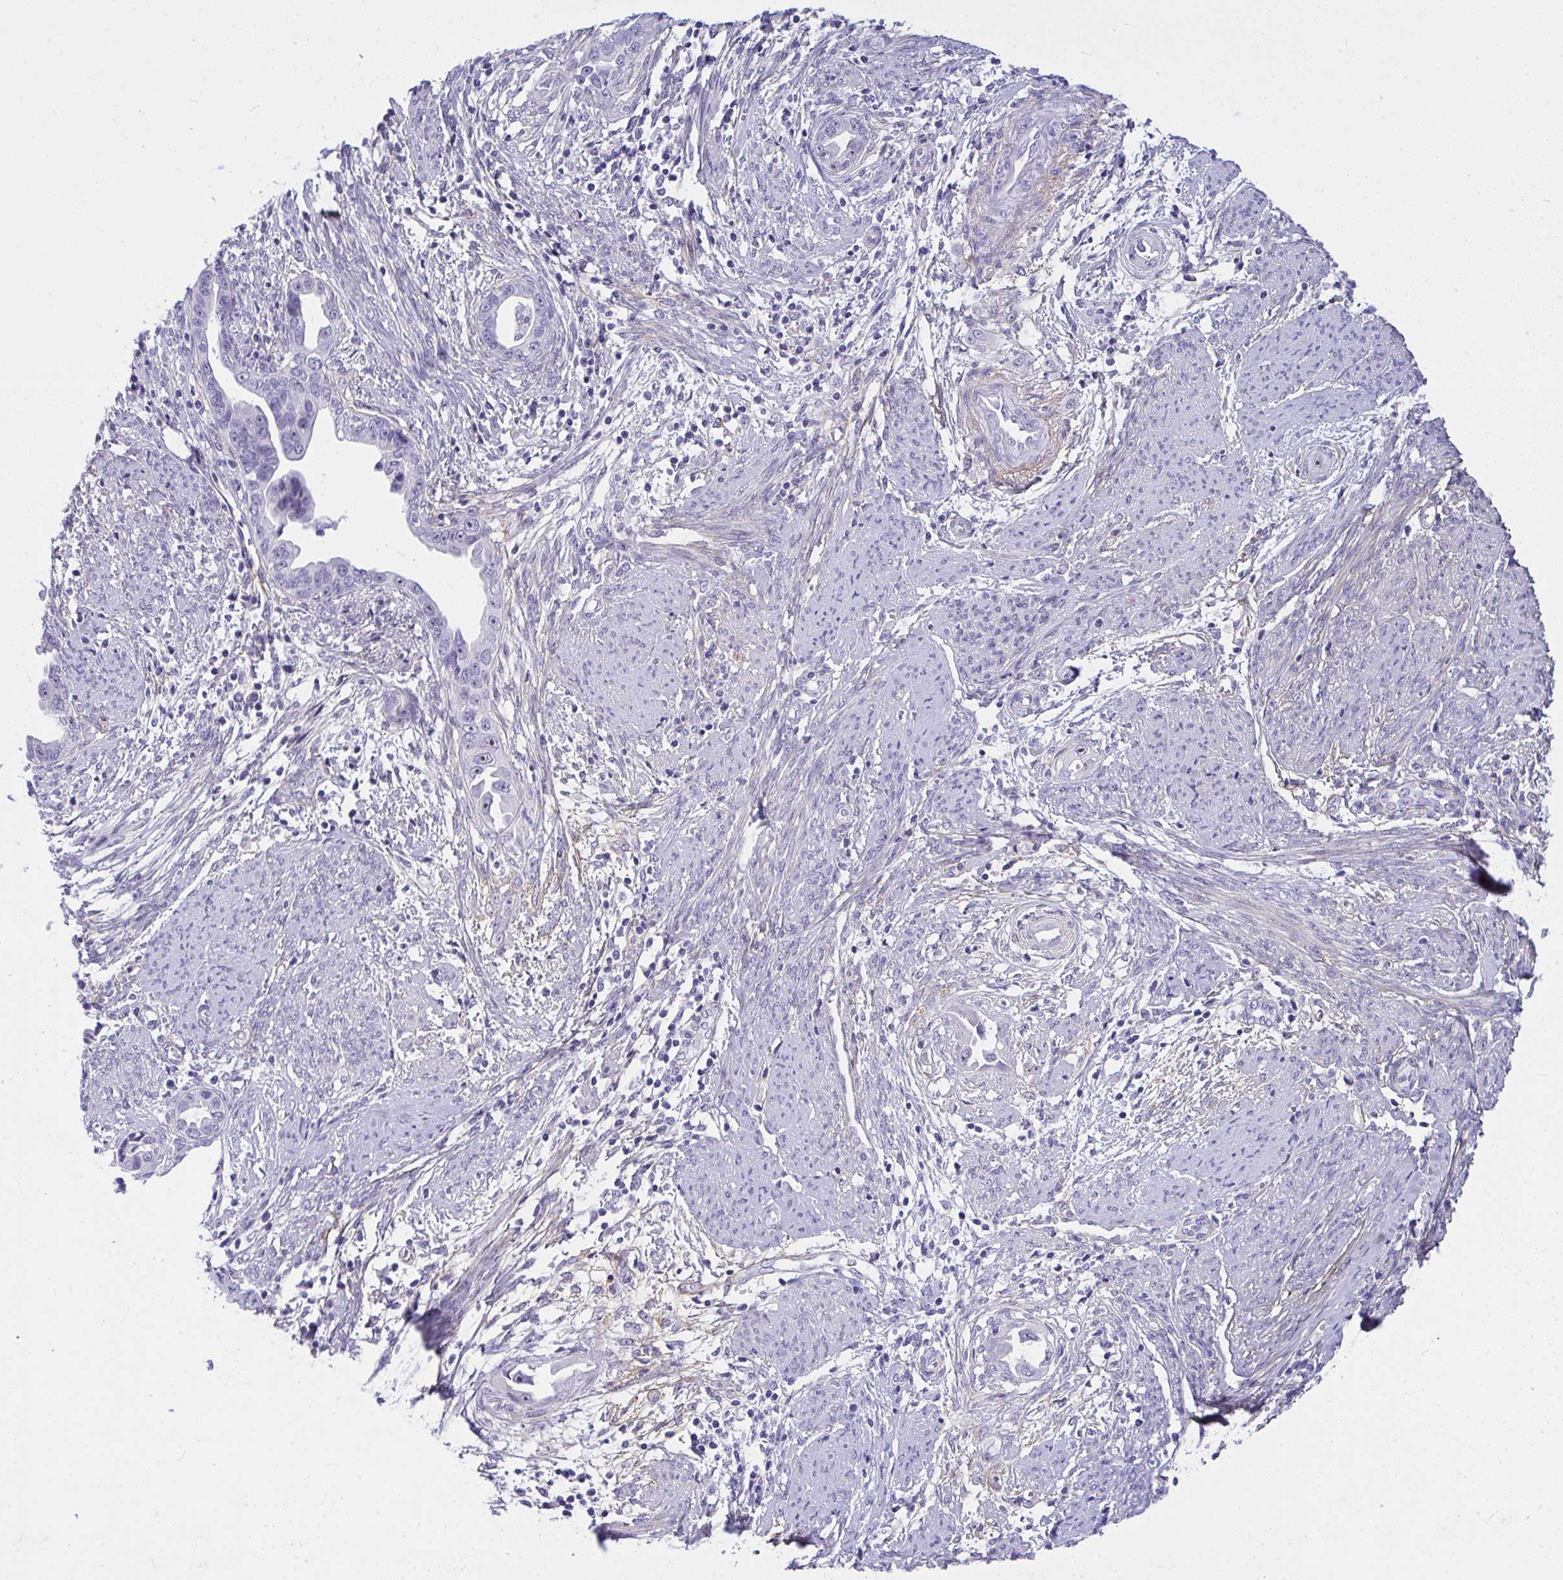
{"staining": {"intensity": "negative", "quantity": "none", "location": "none"}, "tissue": "endometrial cancer", "cell_type": "Tumor cells", "image_type": "cancer", "snomed": [{"axis": "morphology", "description": "Adenocarcinoma, NOS"}, {"axis": "topography", "description": "Endometrium"}], "caption": "DAB immunohistochemical staining of adenocarcinoma (endometrial) shows no significant positivity in tumor cells. (Brightfield microscopy of DAB immunohistochemistry (IHC) at high magnification).", "gene": "LHFPL6", "patient": {"sex": "female", "age": 57}}